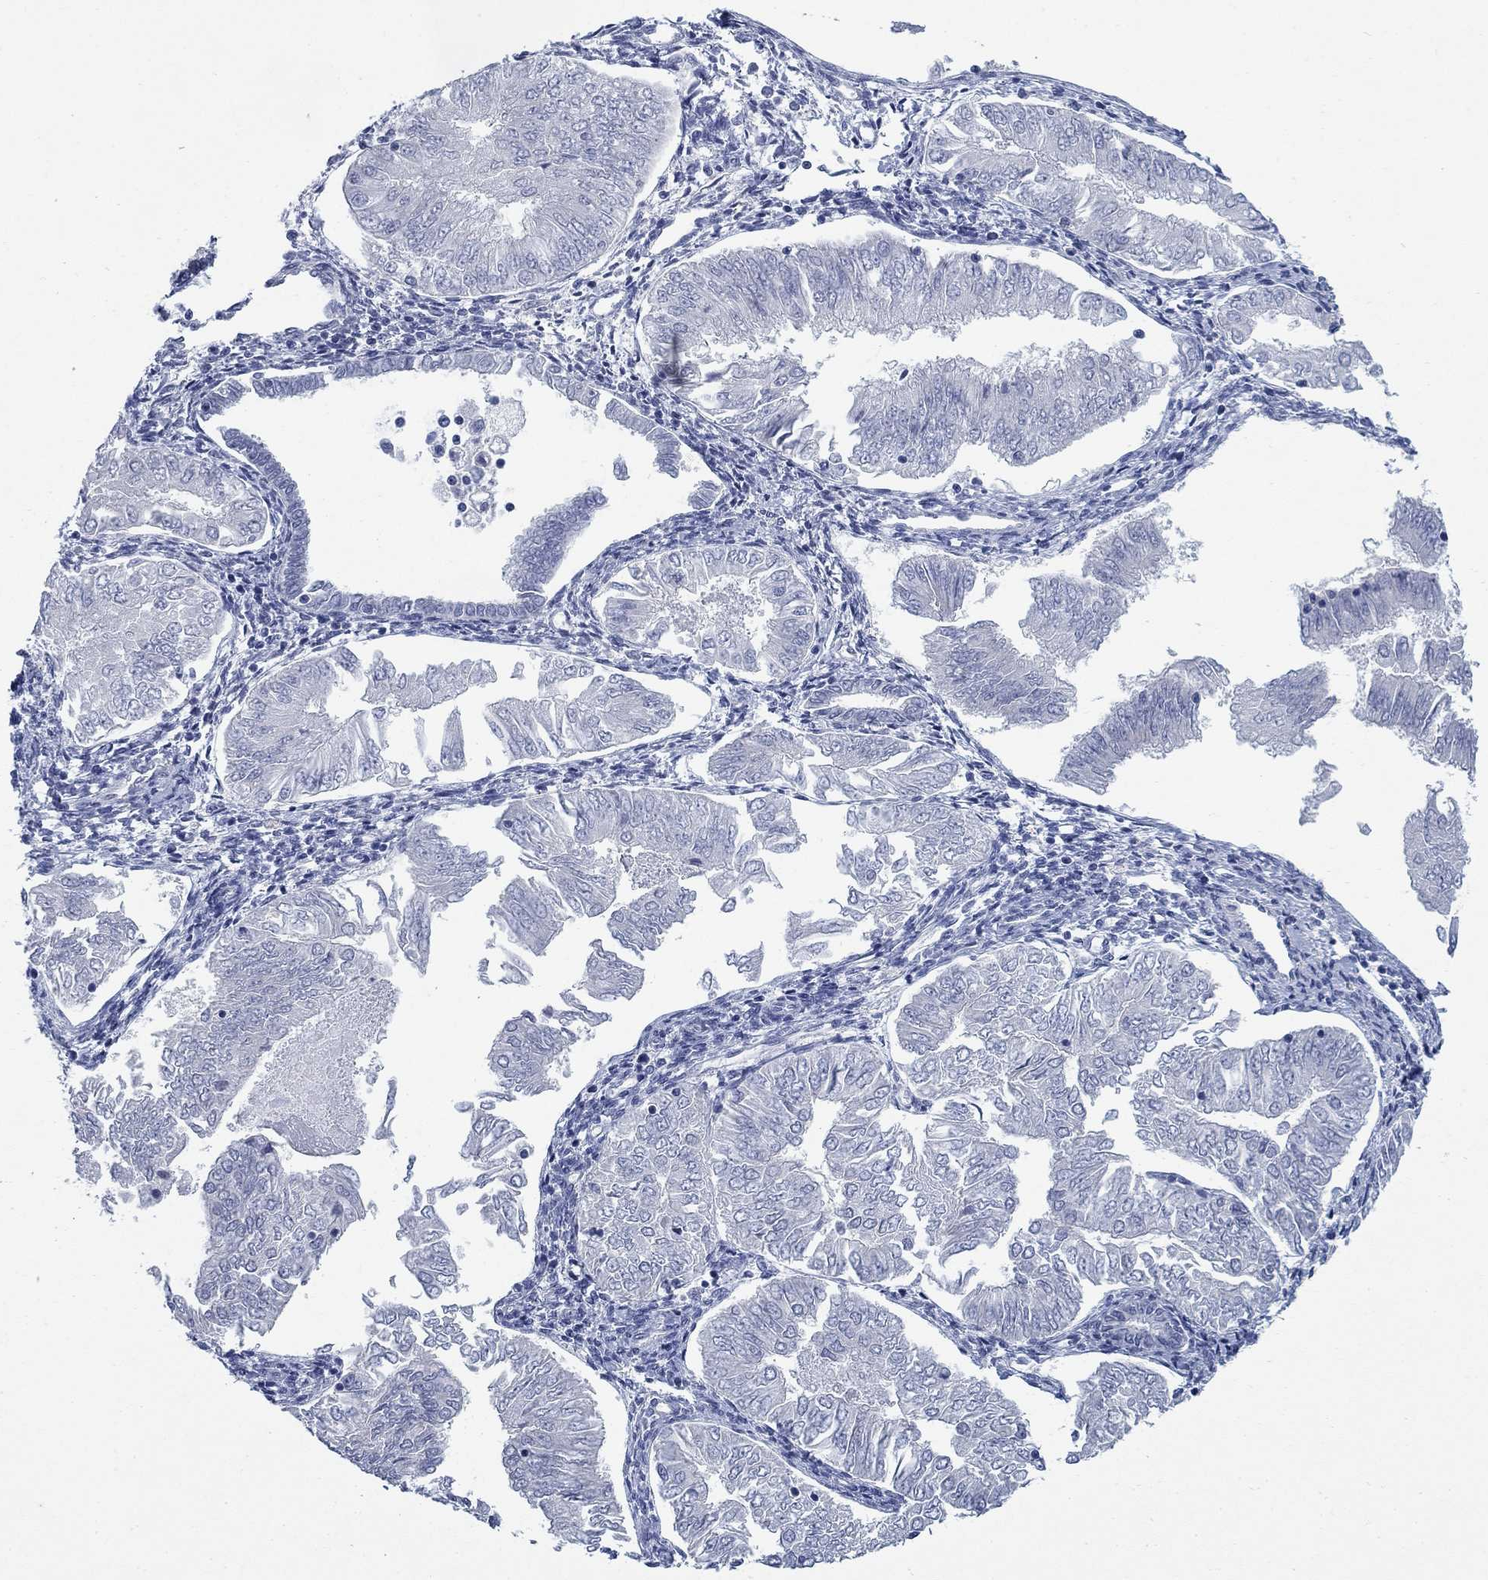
{"staining": {"intensity": "negative", "quantity": "none", "location": "none"}, "tissue": "endometrial cancer", "cell_type": "Tumor cells", "image_type": "cancer", "snomed": [{"axis": "morphology", "description": "Adenocarcinoma, NOS"}, {"axis": "topography", "description": "Endometrium"}], "caption": "High magnification brightfield microscopy of endometrial cancer (adenocarcinoma) stained with DAB (3,3'-diaminobenzidine) (brown) and counterstained with hematoxylin (blue): tumor cells show no significant expression. The staining is performed using DAB (3,3'-diaminobenzidine) brown chromogen with nuclei counter-stained in using hematoxylin.", "gene": "DNER", "patient": {"sex": "female", "age": 53}}